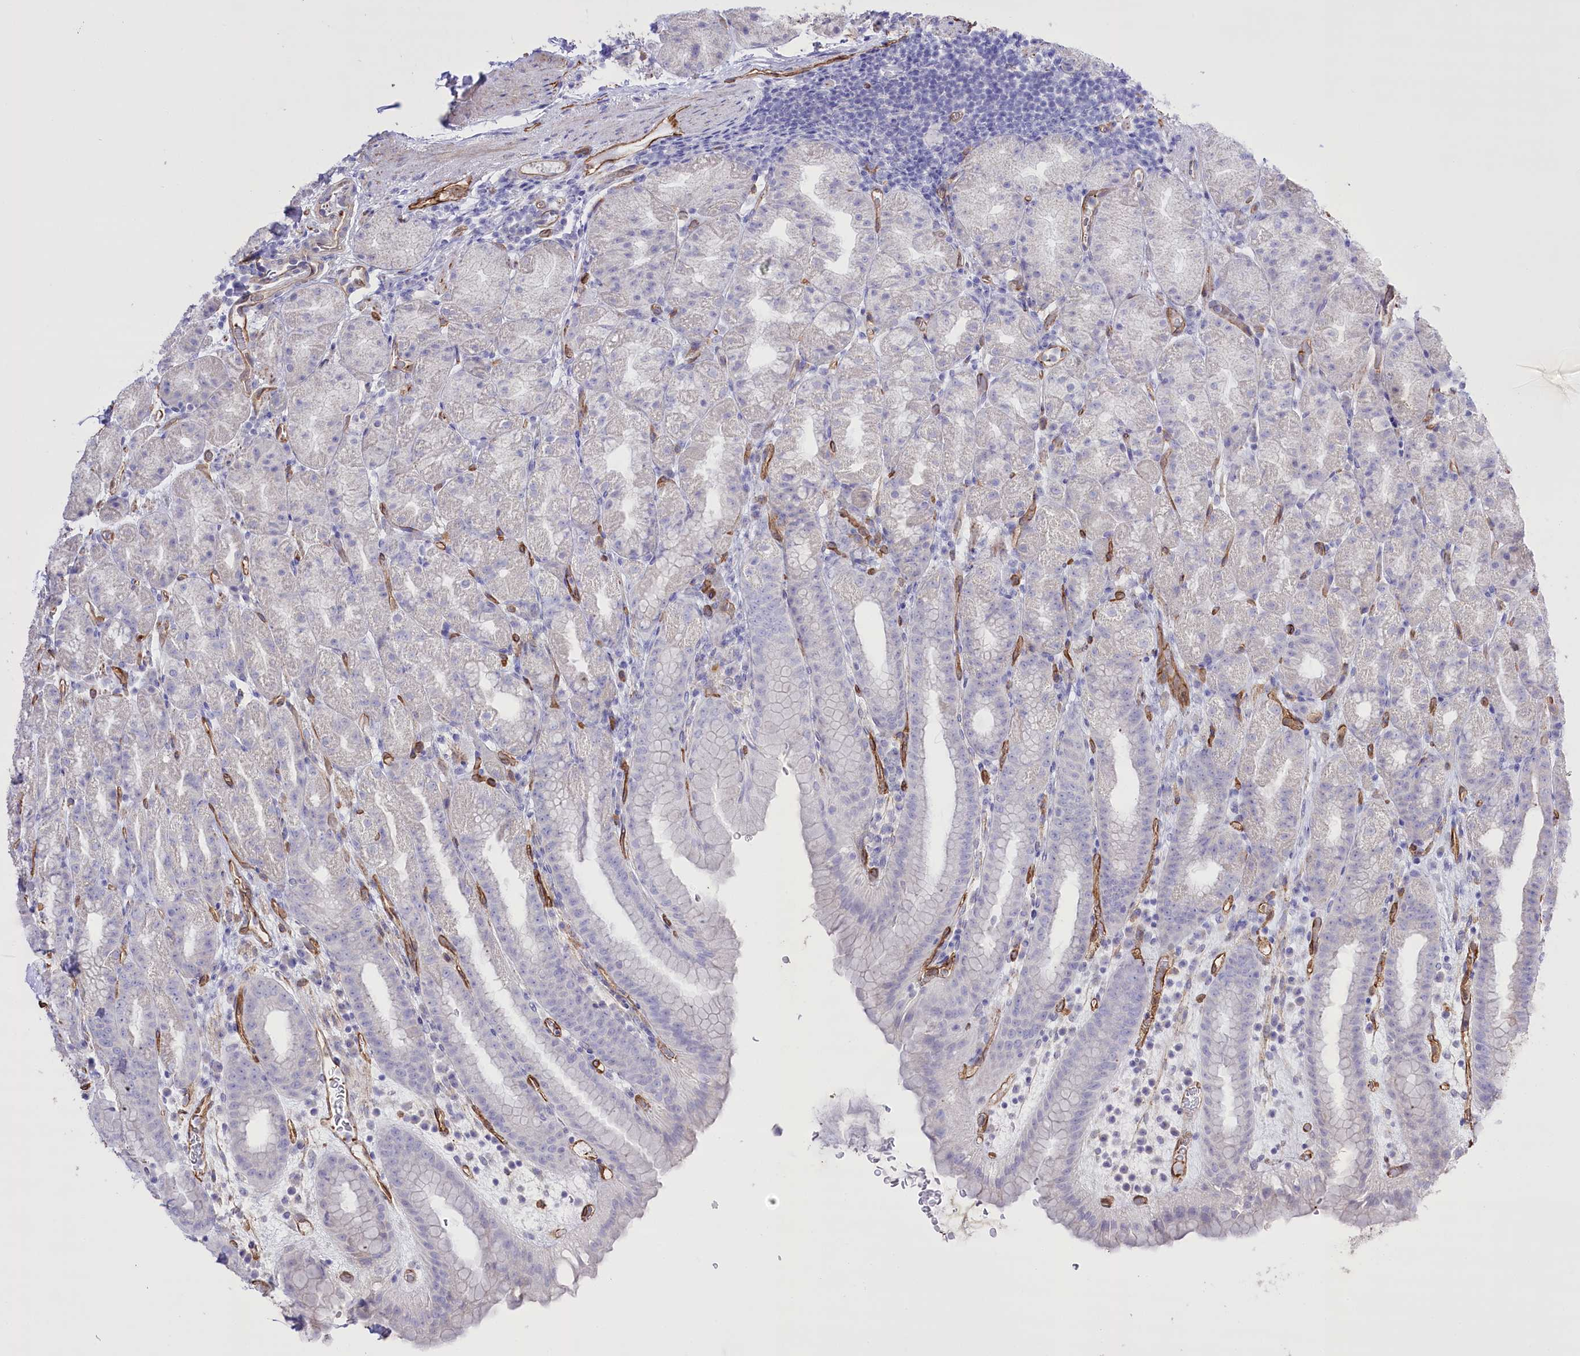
{"staining": {"intensity": "negative", "quantity": "none", "location": "none"}, "tissue": "stomach", "cell_type": "Glandular cells", "image_type": "normal", "snomed": [{"axis": "morphology", "description": "Normal tissue, NOS"}, {"axis": "topography", "description": "Stomach, upper"}], "caption": "High power microscopy histopathology image of an IHC micrograph of benign stomach, revealing no significant expression in glandular cells.", "gene": "SLC39A10", "patient": {"sex": "male", "age": 68}}